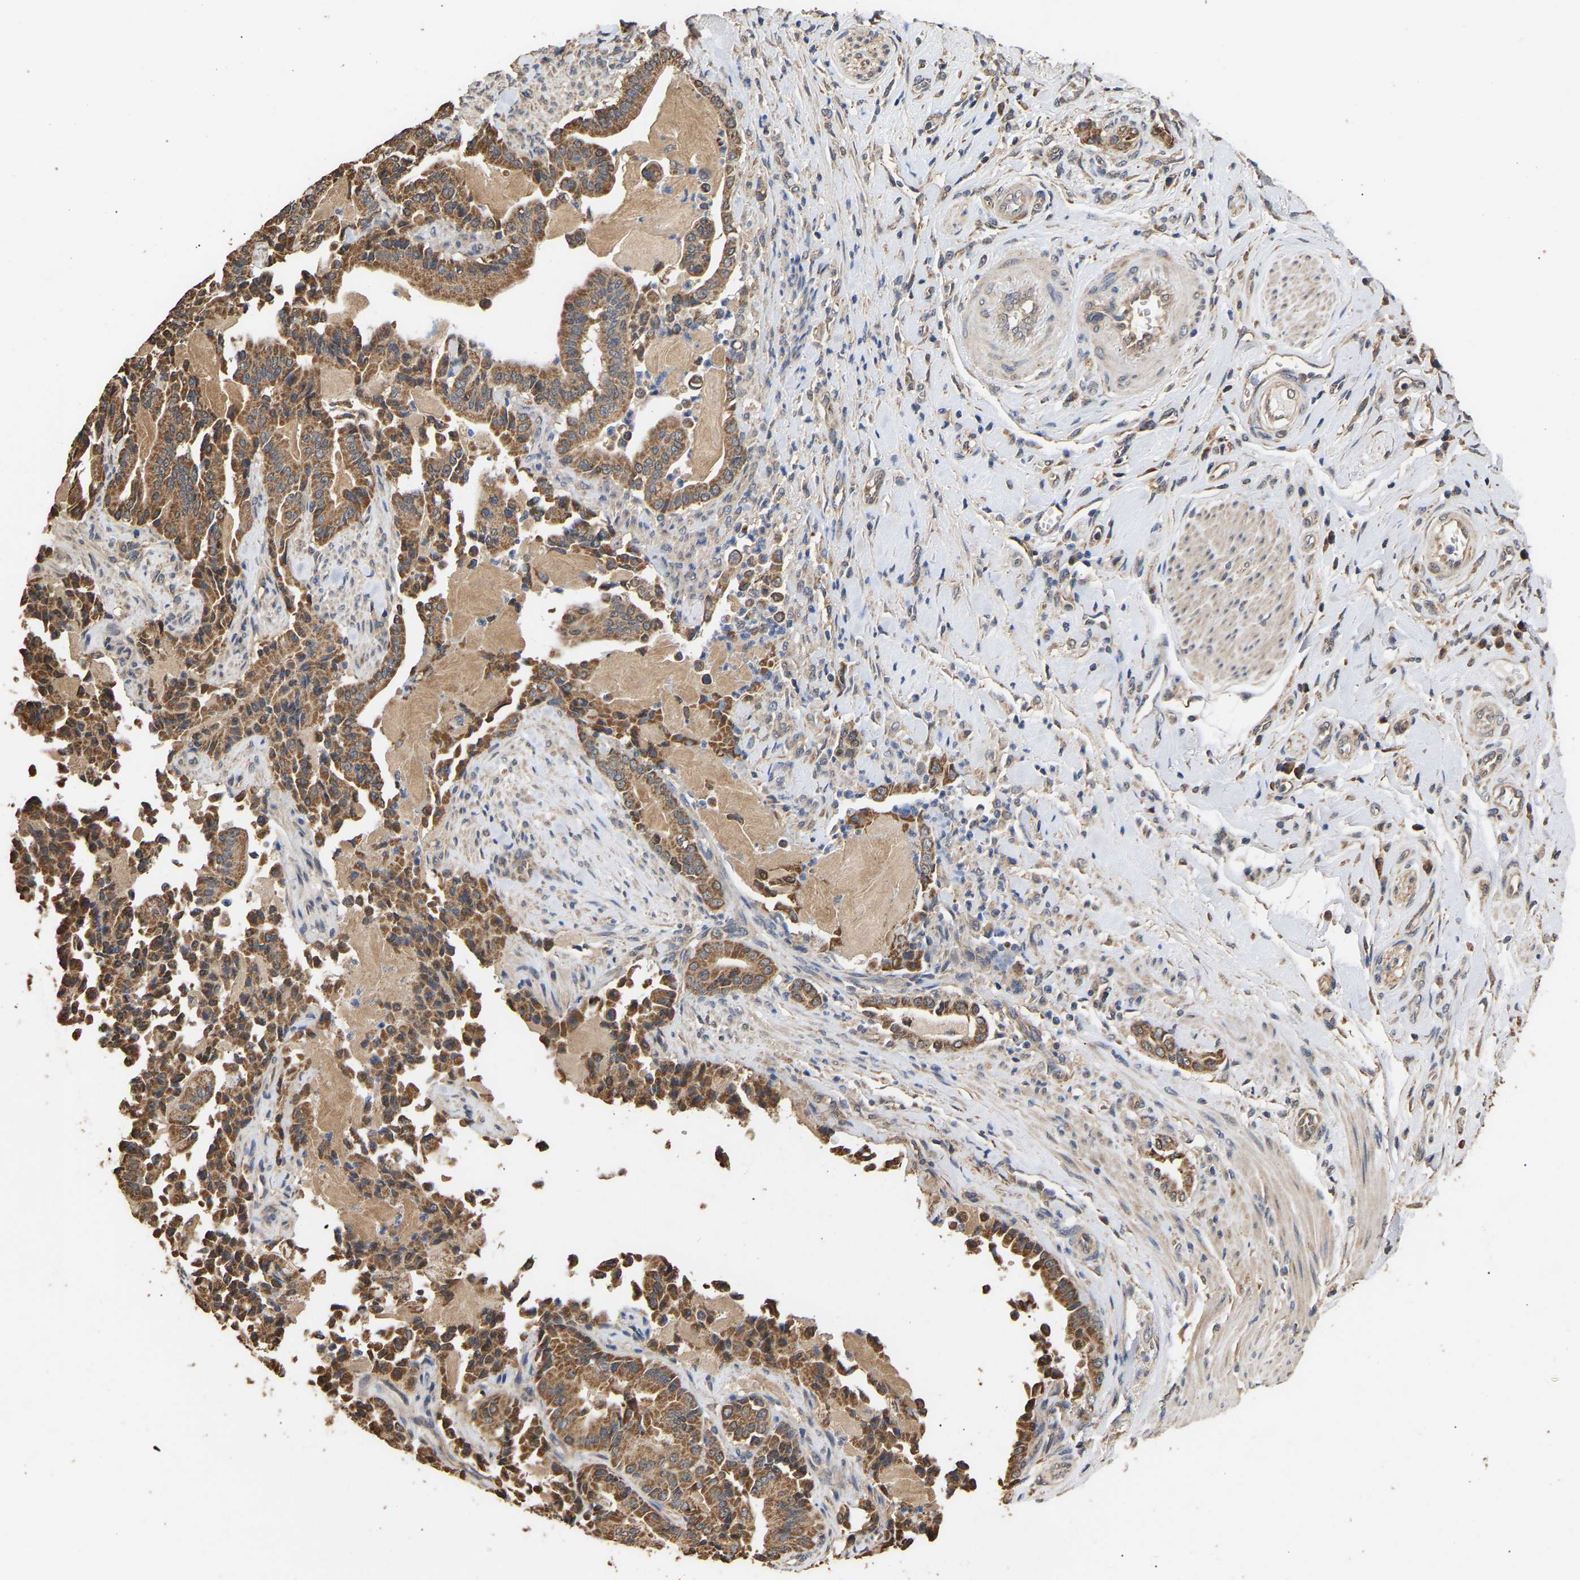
{"staining": {"intensity": "moderate", "quantity": ">75%", "location": "cytoplasmic/membranous"}, "tissue": "pancreatic cancer", "cell_type": "Tumor cells", "image_type": "cancer", "snomed": [{"axis": "morphology", "description": "Normal tissue, NOS"}, {"axis": "morphology", "description": "Adenocarcinoma, NOS"}, {"axis": "topography", "description": "Pancreas"}], "caption": "IHC photomicrograph of neoplastic tissue: human adenocarcinoma (pancreatic) stained using immunohistochemistry shows medium levels of moderate protein expression localized specifically in the cytoplasmic/membranous of tumor cells, appearing as a cytoplasmic/membranous brown color.", "gene": "ZNF26", "patient": {"sex": "male", "age": 63}}